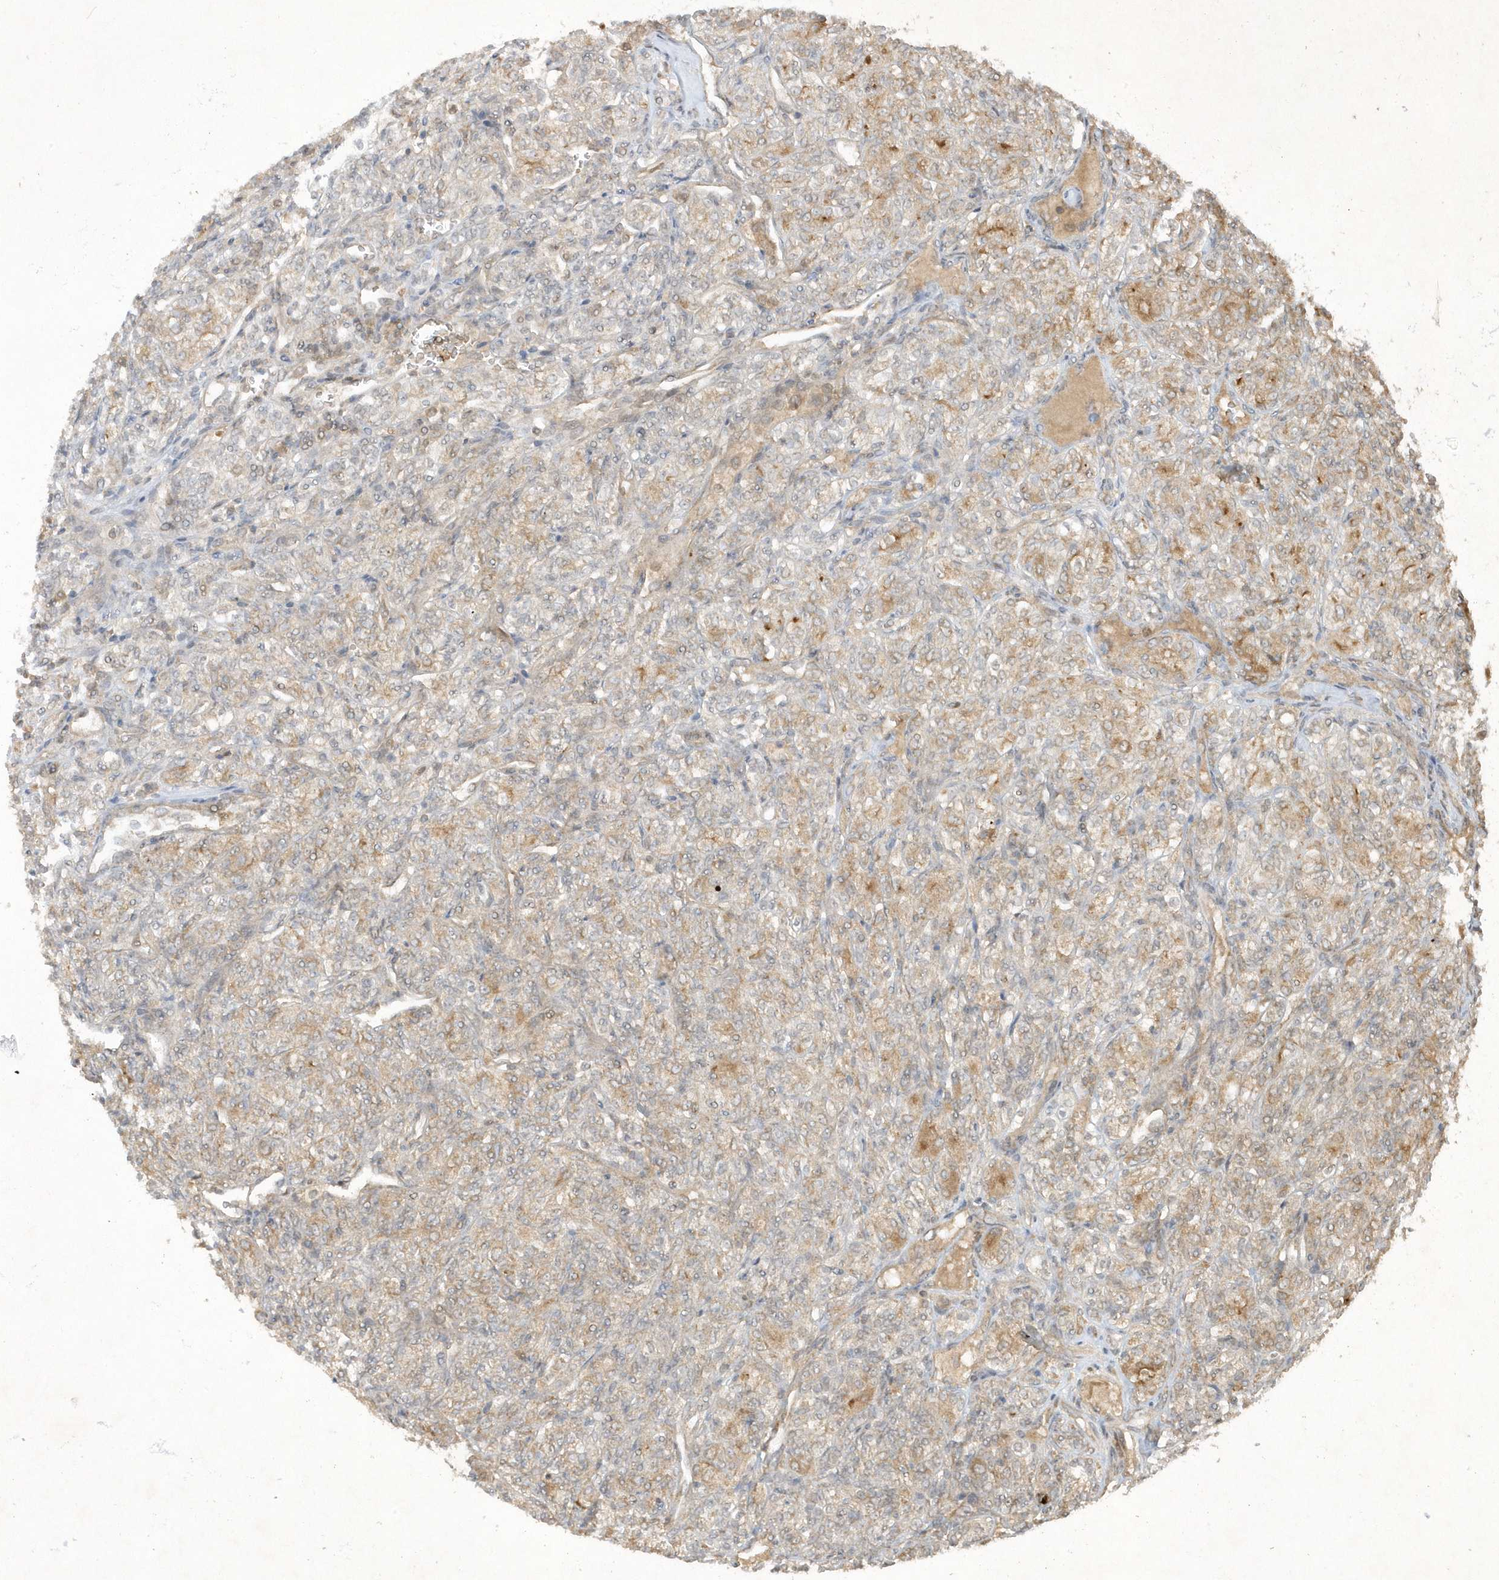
{"staining": {"intensity": "moderate", "quantity": "25%-75%", "location": "cytoplasmic/membranous"}, "tissue": "renal cancer", "cell_type": "Tumor cells", "image_type": "cancer", "snomed": [{"axis": "morphology", "description": "Adenocarcinoma, NOS"}, {"axis": "topography", "description": "Kidney"}], "caption": "DAB immunohistochemical staining of renal adenocarcinoma reveals moderate cytoplasmic/membranous protein expression in about 25%-75% of tumor cells.", "gene": "ZNF213", "patient": {"sex": "male", "age": 77}}